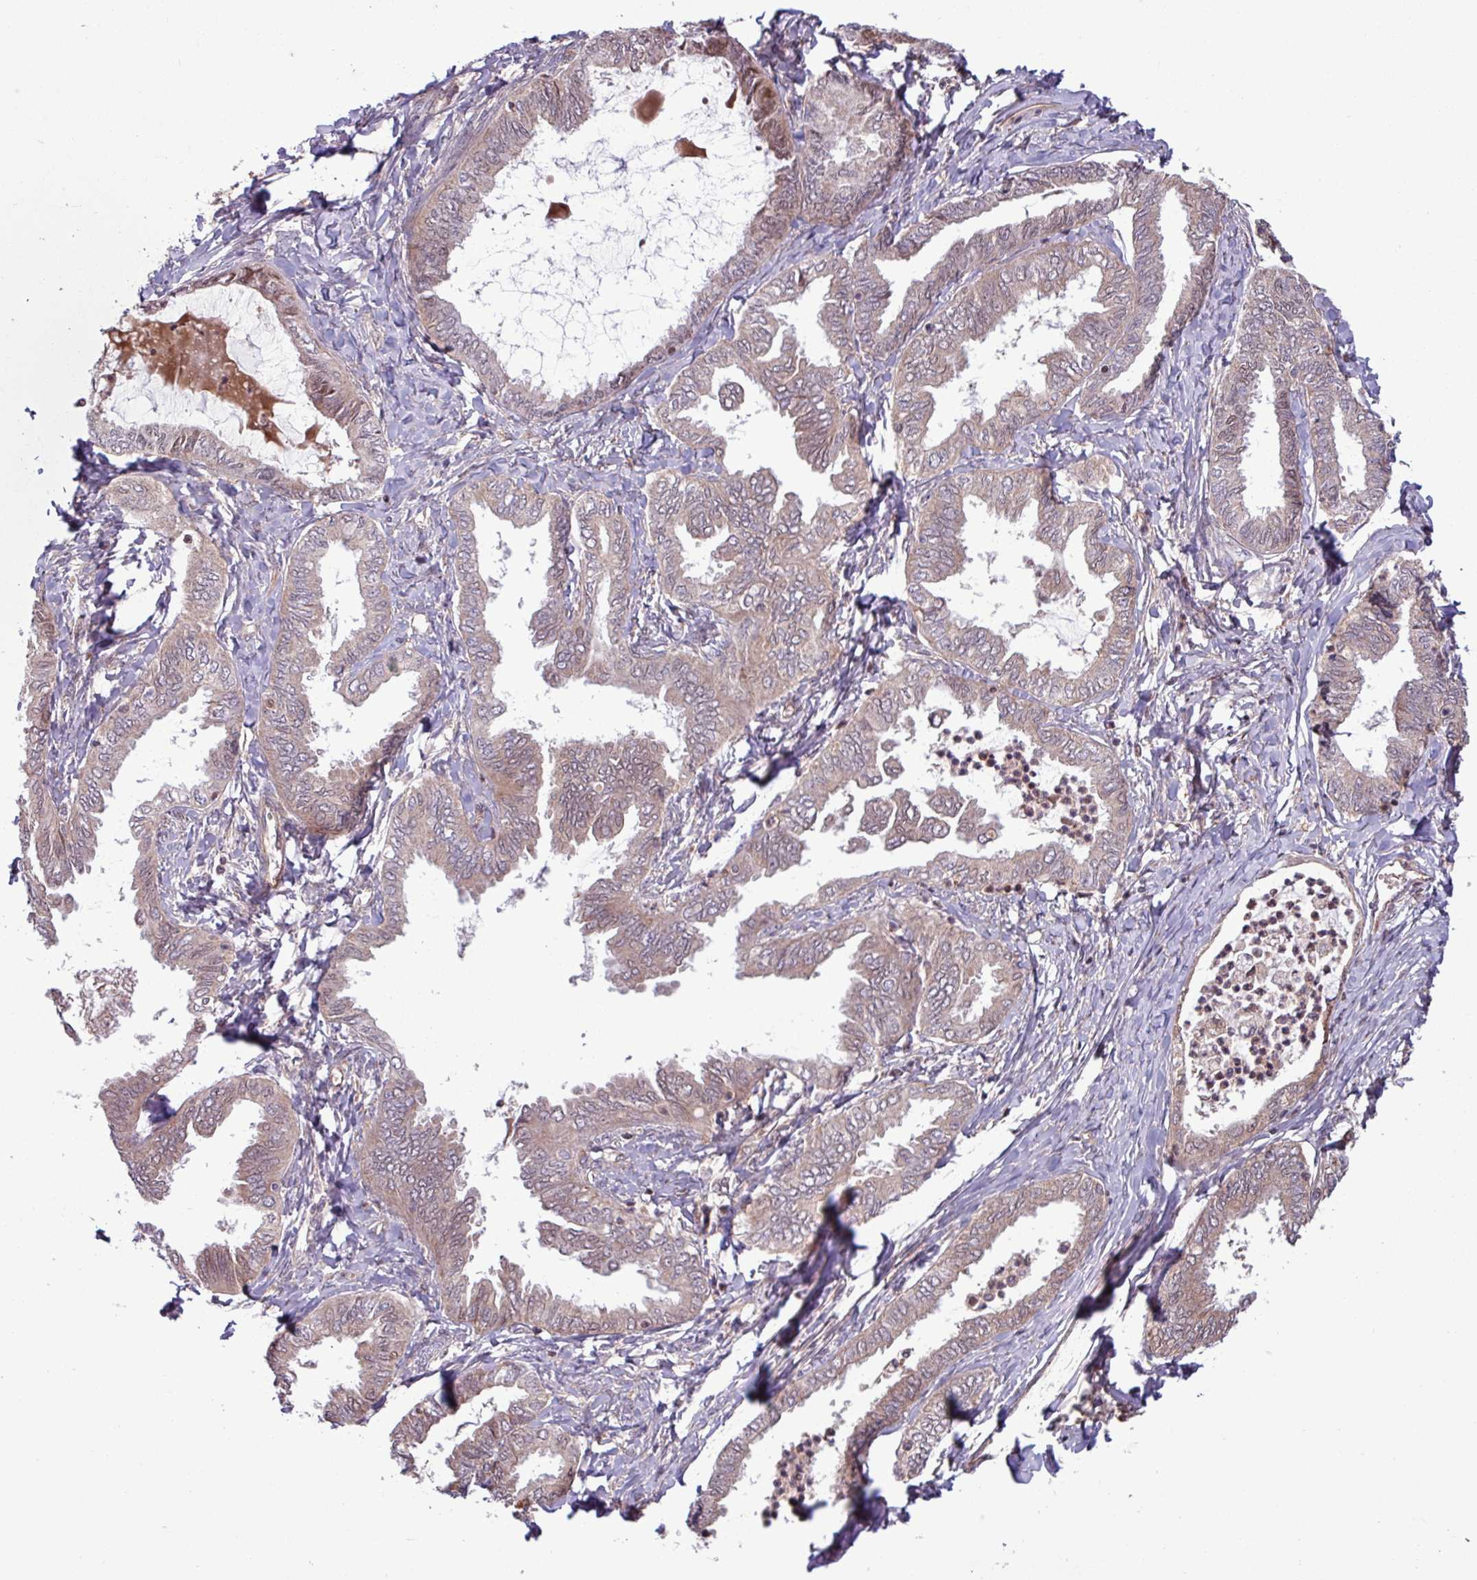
{"staining": {"intensity": "weak", "quantity": ">75%", "location": "cytoplasmic/membranous,nuclear"}, "tissue": "ovarian cancer", "cell_type": "Tumor cells", "image_type": "cancer", "snomed": [{"axis": "morphology", "description": "Carcinoma, endometroid"}, {"axis": "topography", "description": "Ovary"}], "caption": "This histopathology image exhibits immunohistochemistry staining of endometroid carcinoma (ovarian), with low weak cytoplasmic/membranous and nuclear staining in about >75% of tumor cells.", "gene": "PDPR", "patient": {"sex": "female", "age": 70}}